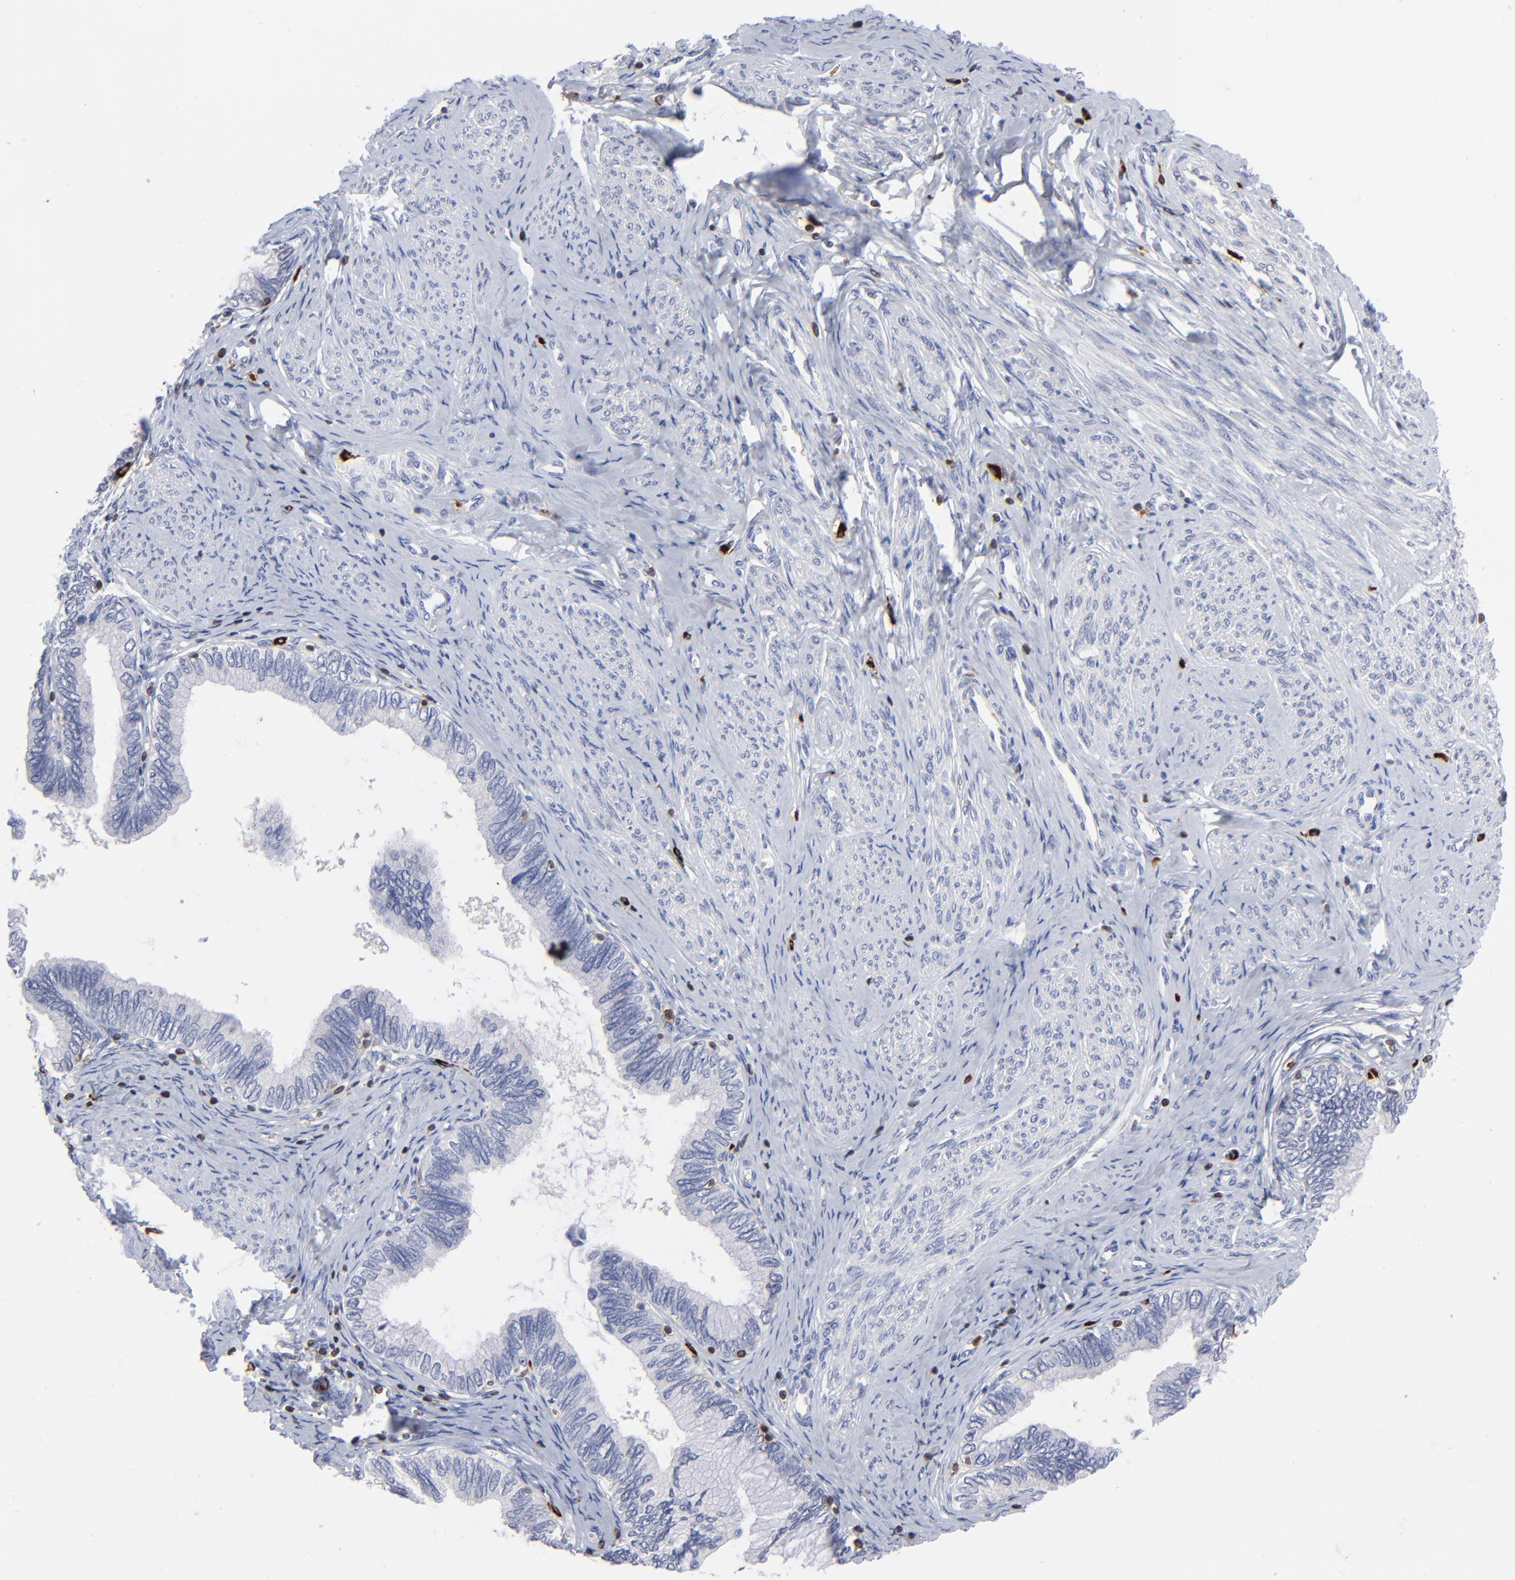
{"staining": {"intensity": "negative", "quantity": "none", "location": "none"}, "tissue": "cervical cancer", "cell_type": "Tumor cells", "image_type": "cancer", "snomed": [{"axis": "morphology", "description": "Adenocarcinoma, NOS"}, {"axis": "topography", "description": "Cervix"}], "caption": "Immunohistochemical staining of cervical cancer displays no significant positivity in tumor cells. The staining was performed using DAB (3,3'-diaminobenzidine) to visualize the protein expression in brown, while the nuclei were stained in blue with hematoxylin (Magnification: 20x).", "gene": "TBXT", "patient": {"sex": "female", "age": 49}}